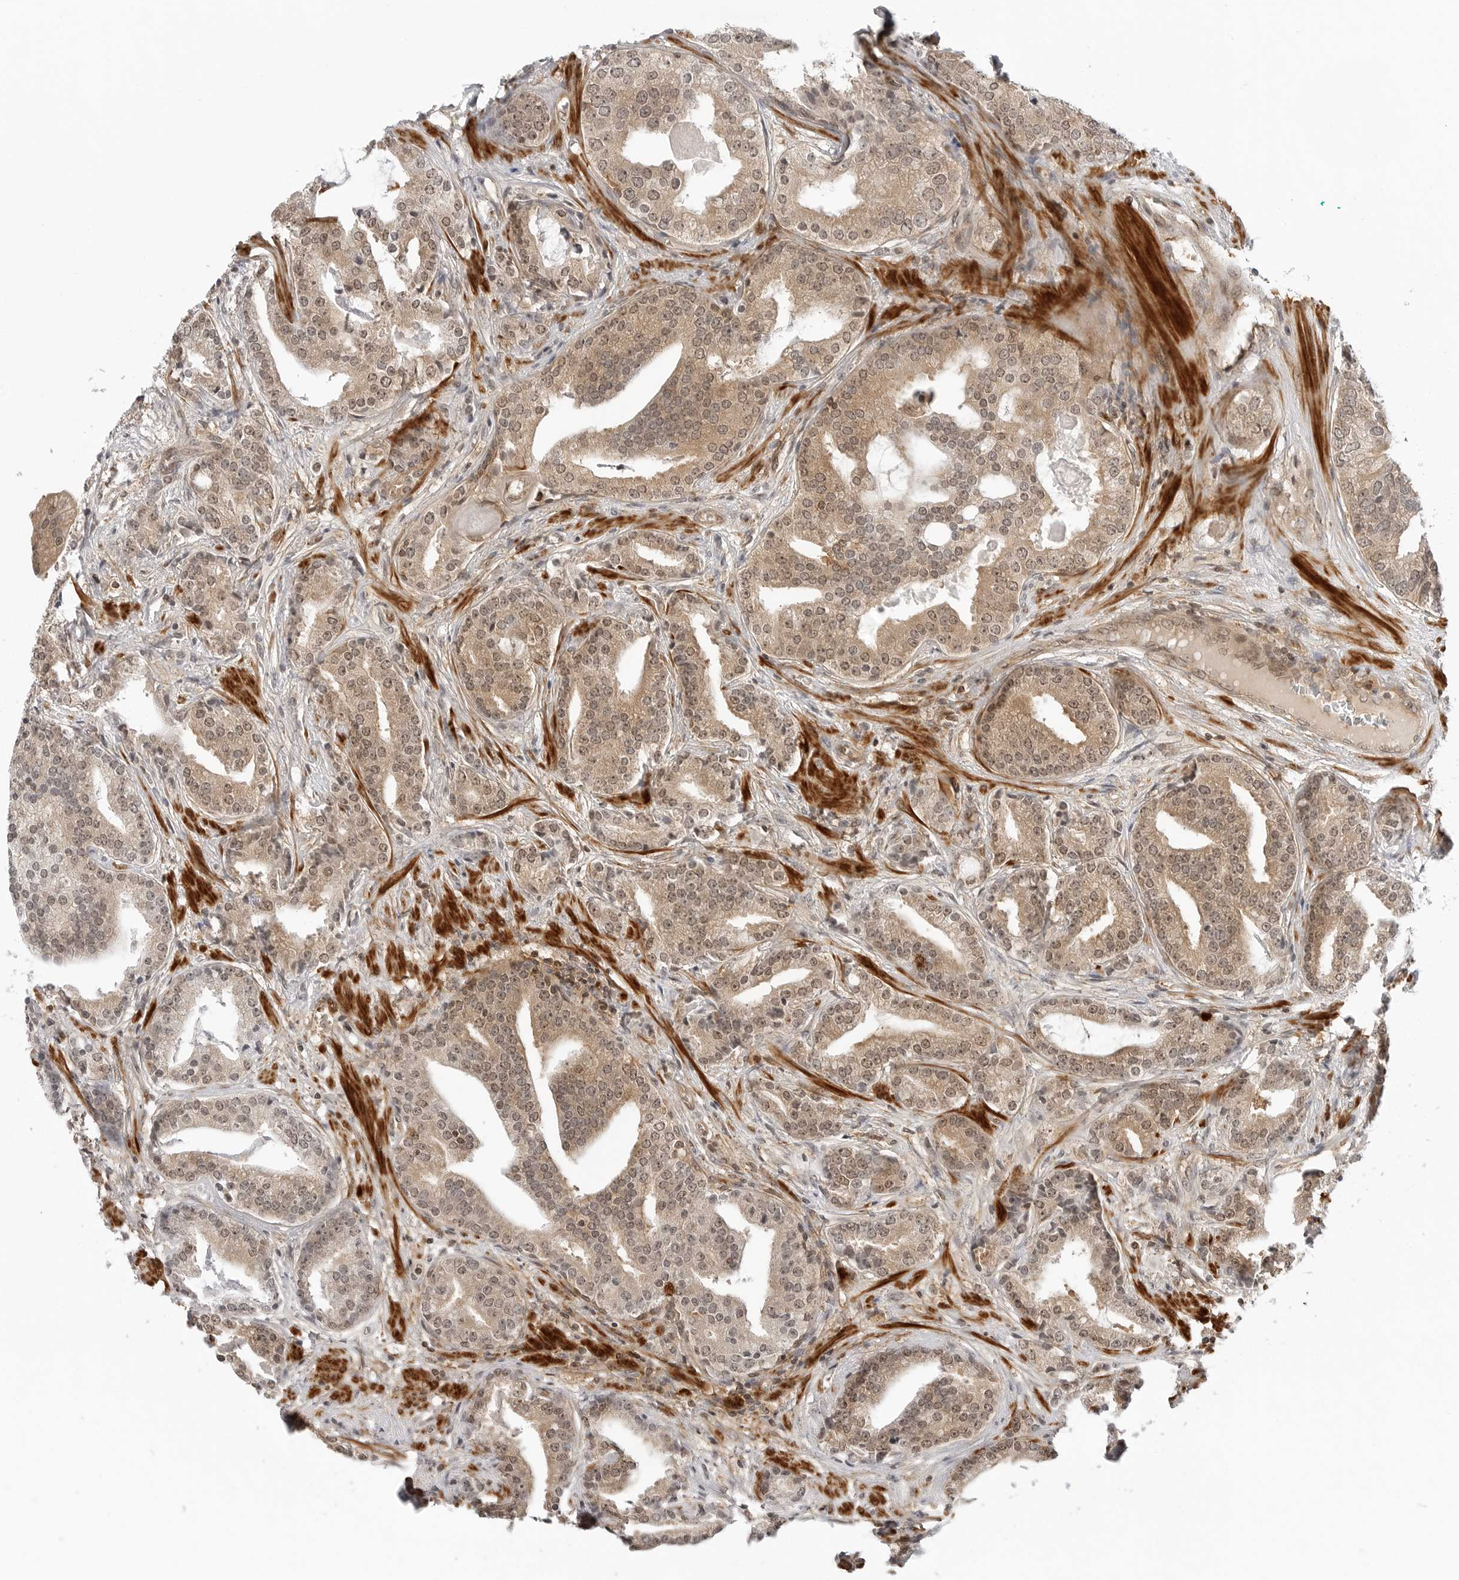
{"staining": {"intensity": "moderate", "quantity": ">75%", "location": "cytoplasmic/membranous,nuclear"}, "tissue": "prostate cancer", "cell_type": "Tumor cells", "image_type": "cancer", "snomed": [{"axis": "morphology", "description": "Adenocarcinoma, Low grade"}, {"axis": "topography", "description": "Prostate"}], "caption": "Immunohistochemical staining of human low-grade adenocarcinoma (prostate) shows medium levels of moderate cytoplasmic/membranous and nuclear protein expression in about >75% of tumor cells.", "gene": "MAP2K5", "patient": {"sex": "male", "age": 67}}